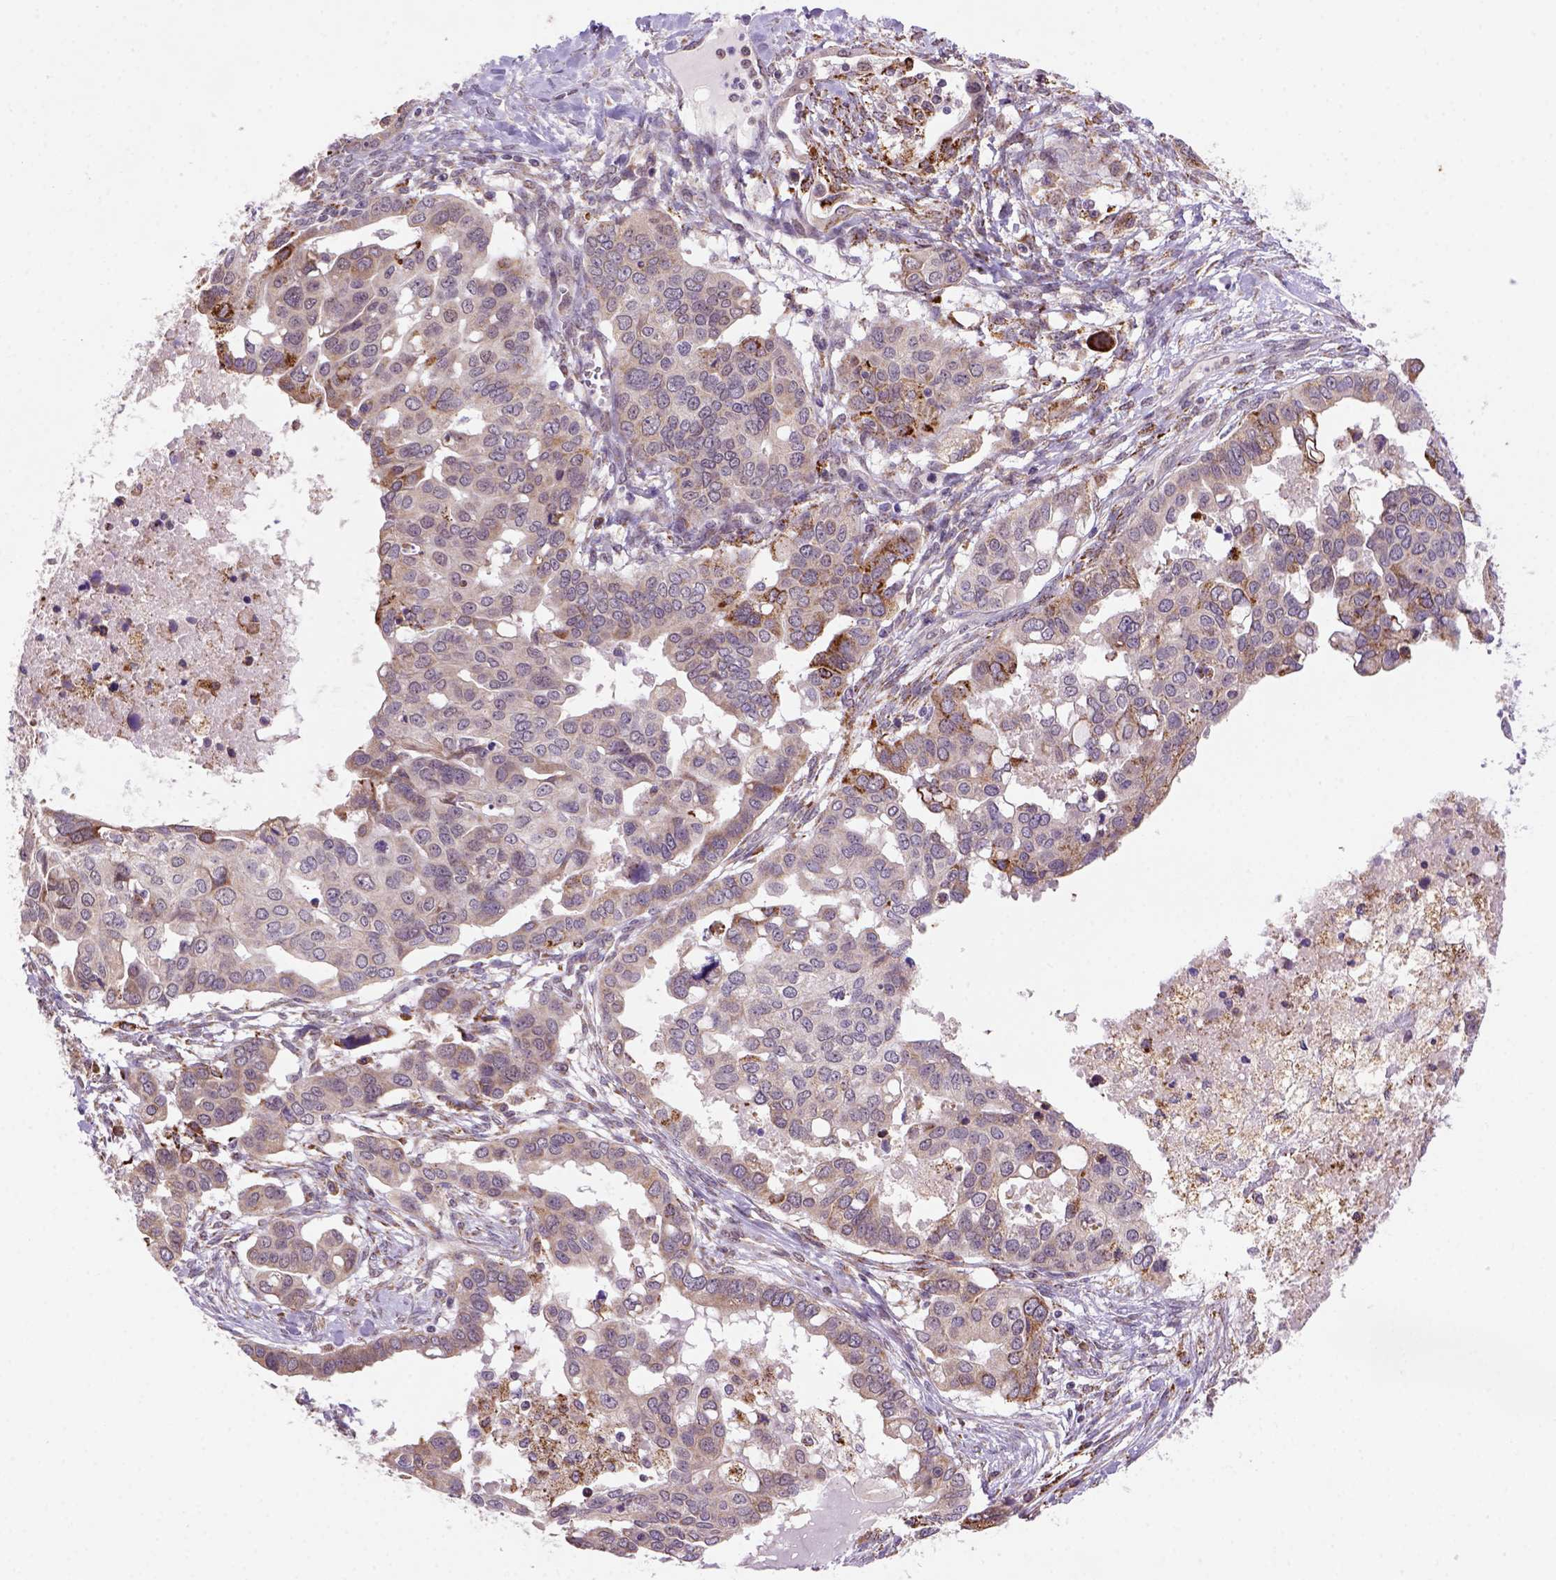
{"staining": {"intensity": "strong", "quantity": "<25%", "location": "cytoplasmic/membranous"}, "tissue": "ovarian cancer", "cell_type": "Tumor cells", "image_type": "cancer", "snomed": [{"axis": "morphology", "description": "Carcinoma, endometroid"}, {"axis": "topography", "description": "Ovary"}], "caption": "Endometroid carcinoma (ovarian) stained with a brown dye demonstrates strong cytoplasmic/membranous positive positivity in about <25% of tumor cells.", "gene": "FZD7", "patient": {"sex": "female", "age": 78}}